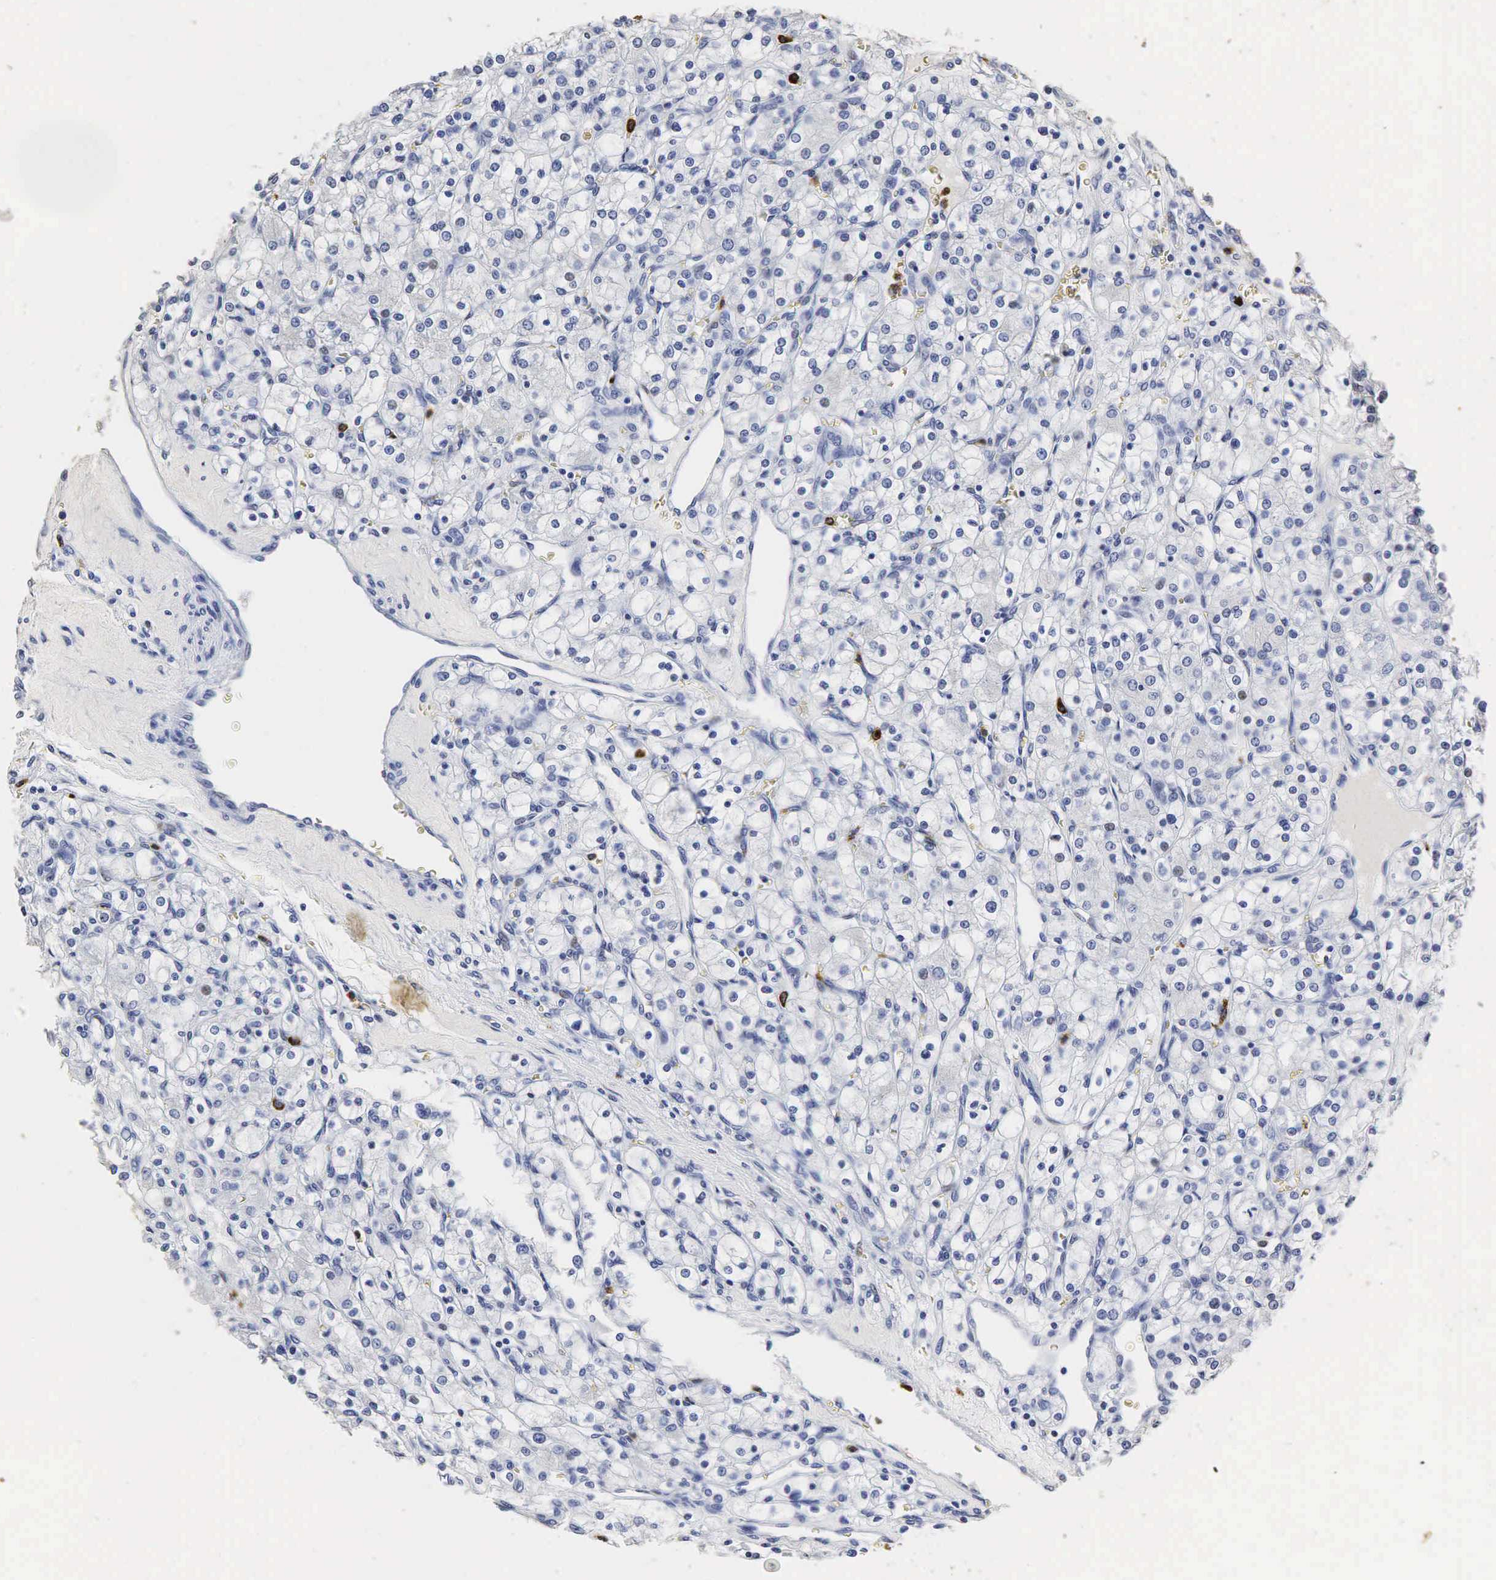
{"staining": {"intensity": "negative", "quantity": "none", "location": "none"}, "tissue": "renal cancer", "cell_type": "Tumor cells", "image_type": "cancer", "snomed": [{"axis": "morphology", "description": "Adenocarcinoma, NOS"}, {"axis": "topography", "description": "Kidney"}], "caption": "Tumor cells are negative for brown protein staining in renal cancer (adenocarcinoma).", "gene": "LYZ", "patient": {"sex": "female", "age": 62}}